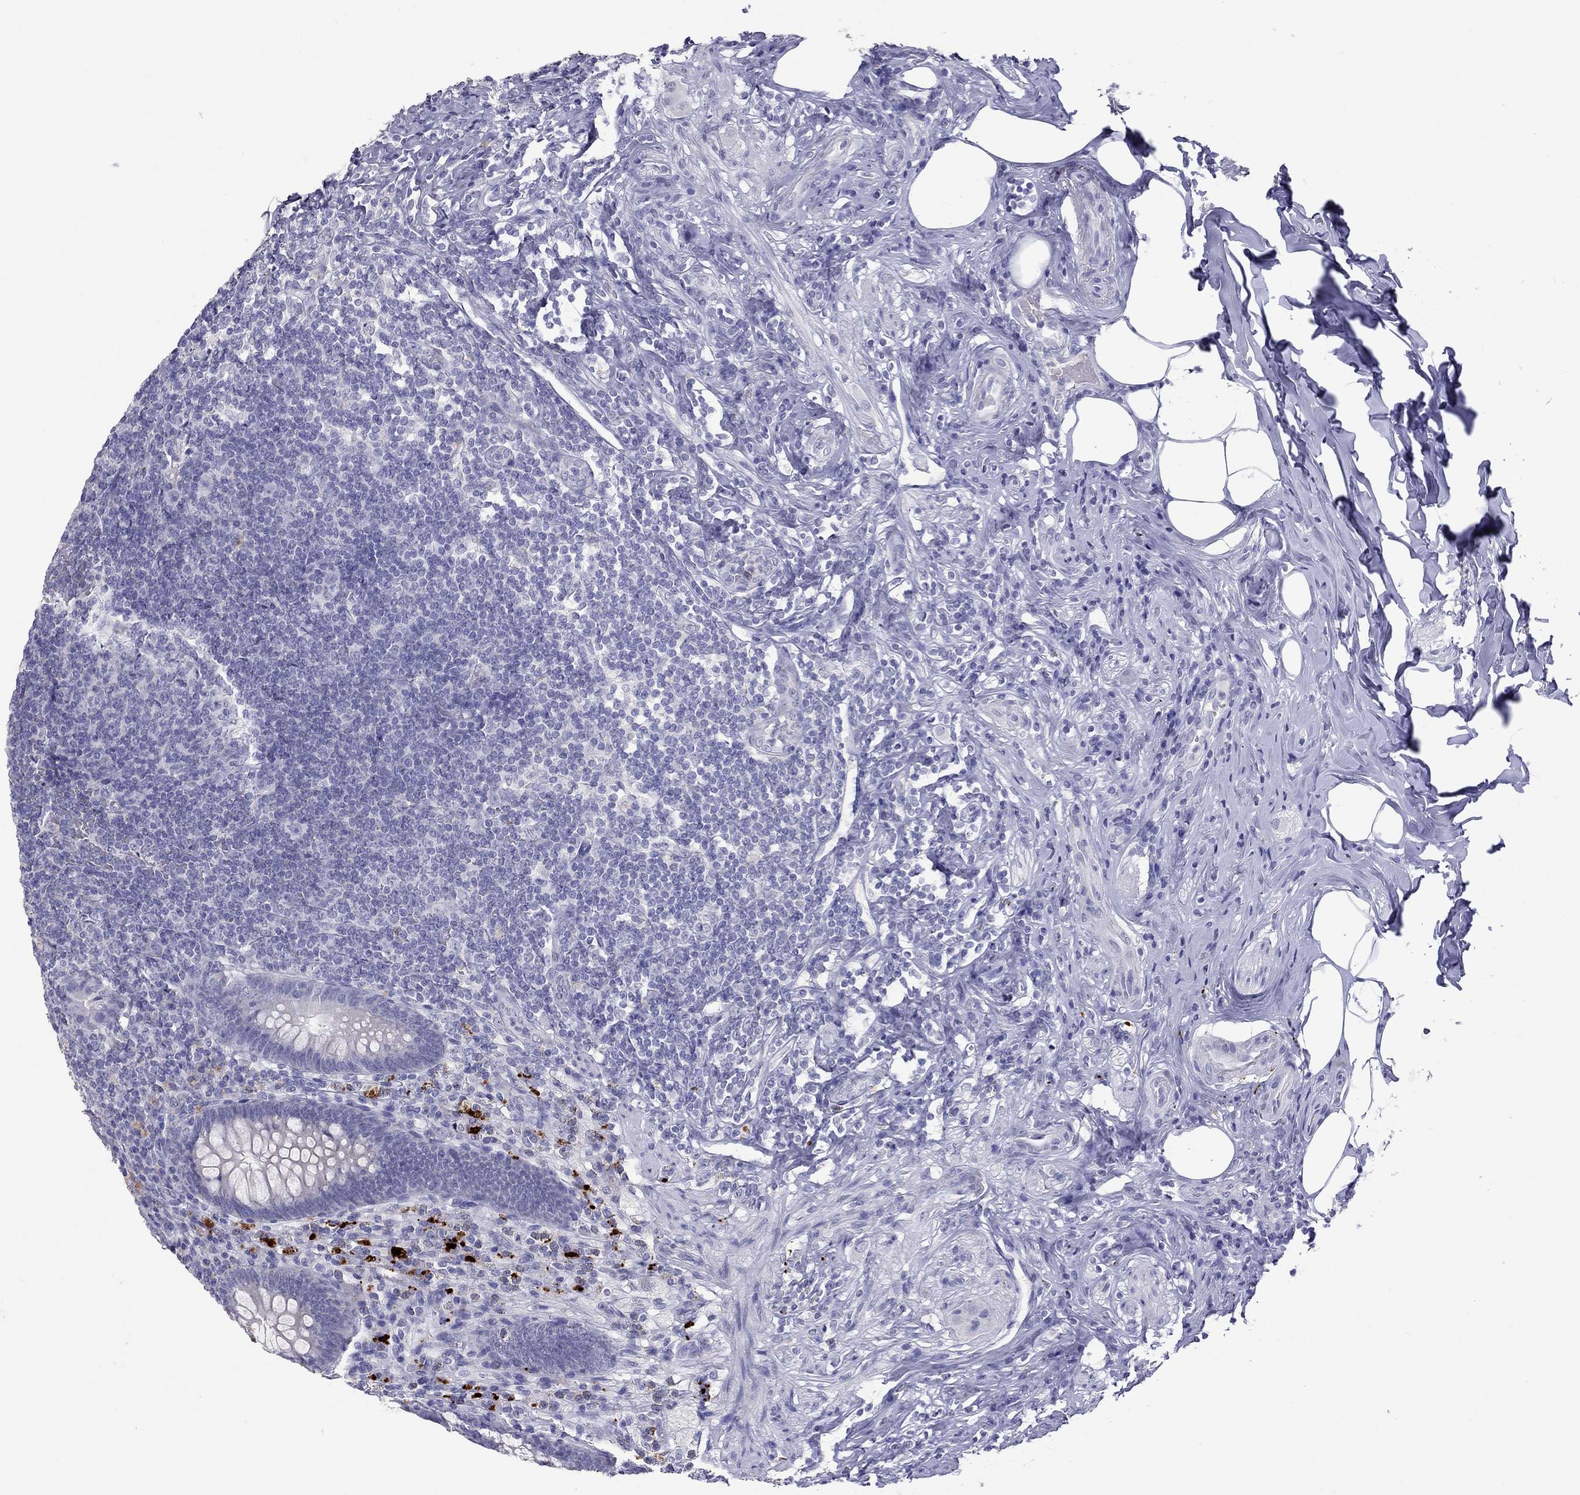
{"staining": {"intensity": "negative", "quantity": "none", "location": "none"}, "tissue": "appendix", "cell_type": "Glandular cells", "image_type": "normal", "snomed": [{"axis": "morphology", "description": "Normal tissue, NOS"}, {"axis": "topography", "description": "Appendix"}], "caption": "Immunohistochemistry (IHC) micrograph of benign human appendix stained for a protein (brown), which displays no expression in glandular cells. Nuclei are stained in blue.", "gene": "SLAMF1", "patient": {"sex": "male", "age": 47}}